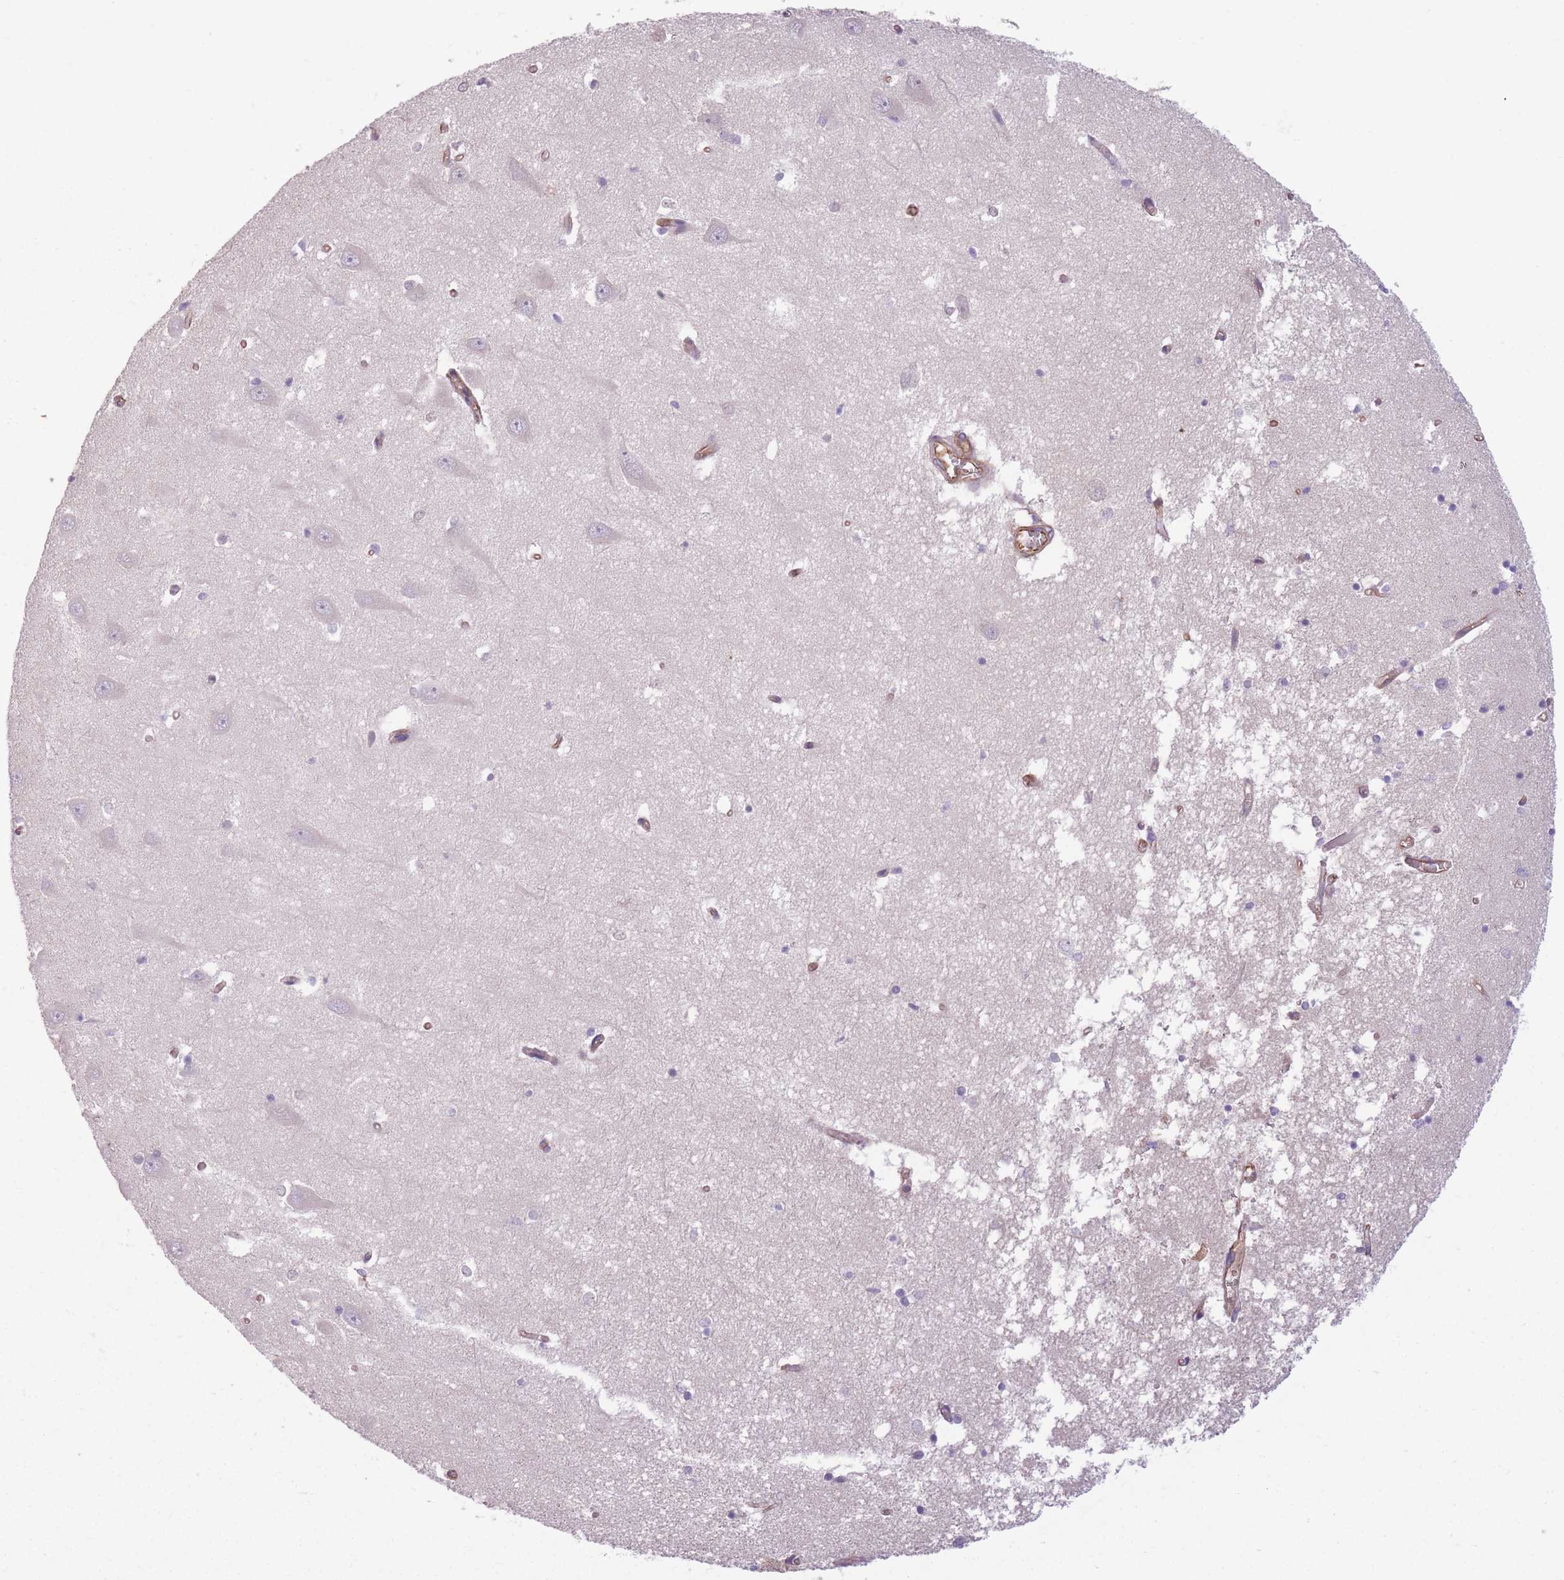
{"staining": {"intensity": "negative", "quantity": "none", "location": "none"}, "tissue": "hippocampus", "cell_type": "Glial cells", "image_type": "normal", "snomed": [{"axis": "morphology", "description": "Normal tissue, NOS"}, {"axis": "topography", "description": "Hippocampus"}], "caption": "Hippocampus stained for a protein using immunohistochemistry shows no positivity glial cells.", "gene": "ADD1", "patient": {"sex": "male", "age": 70}}